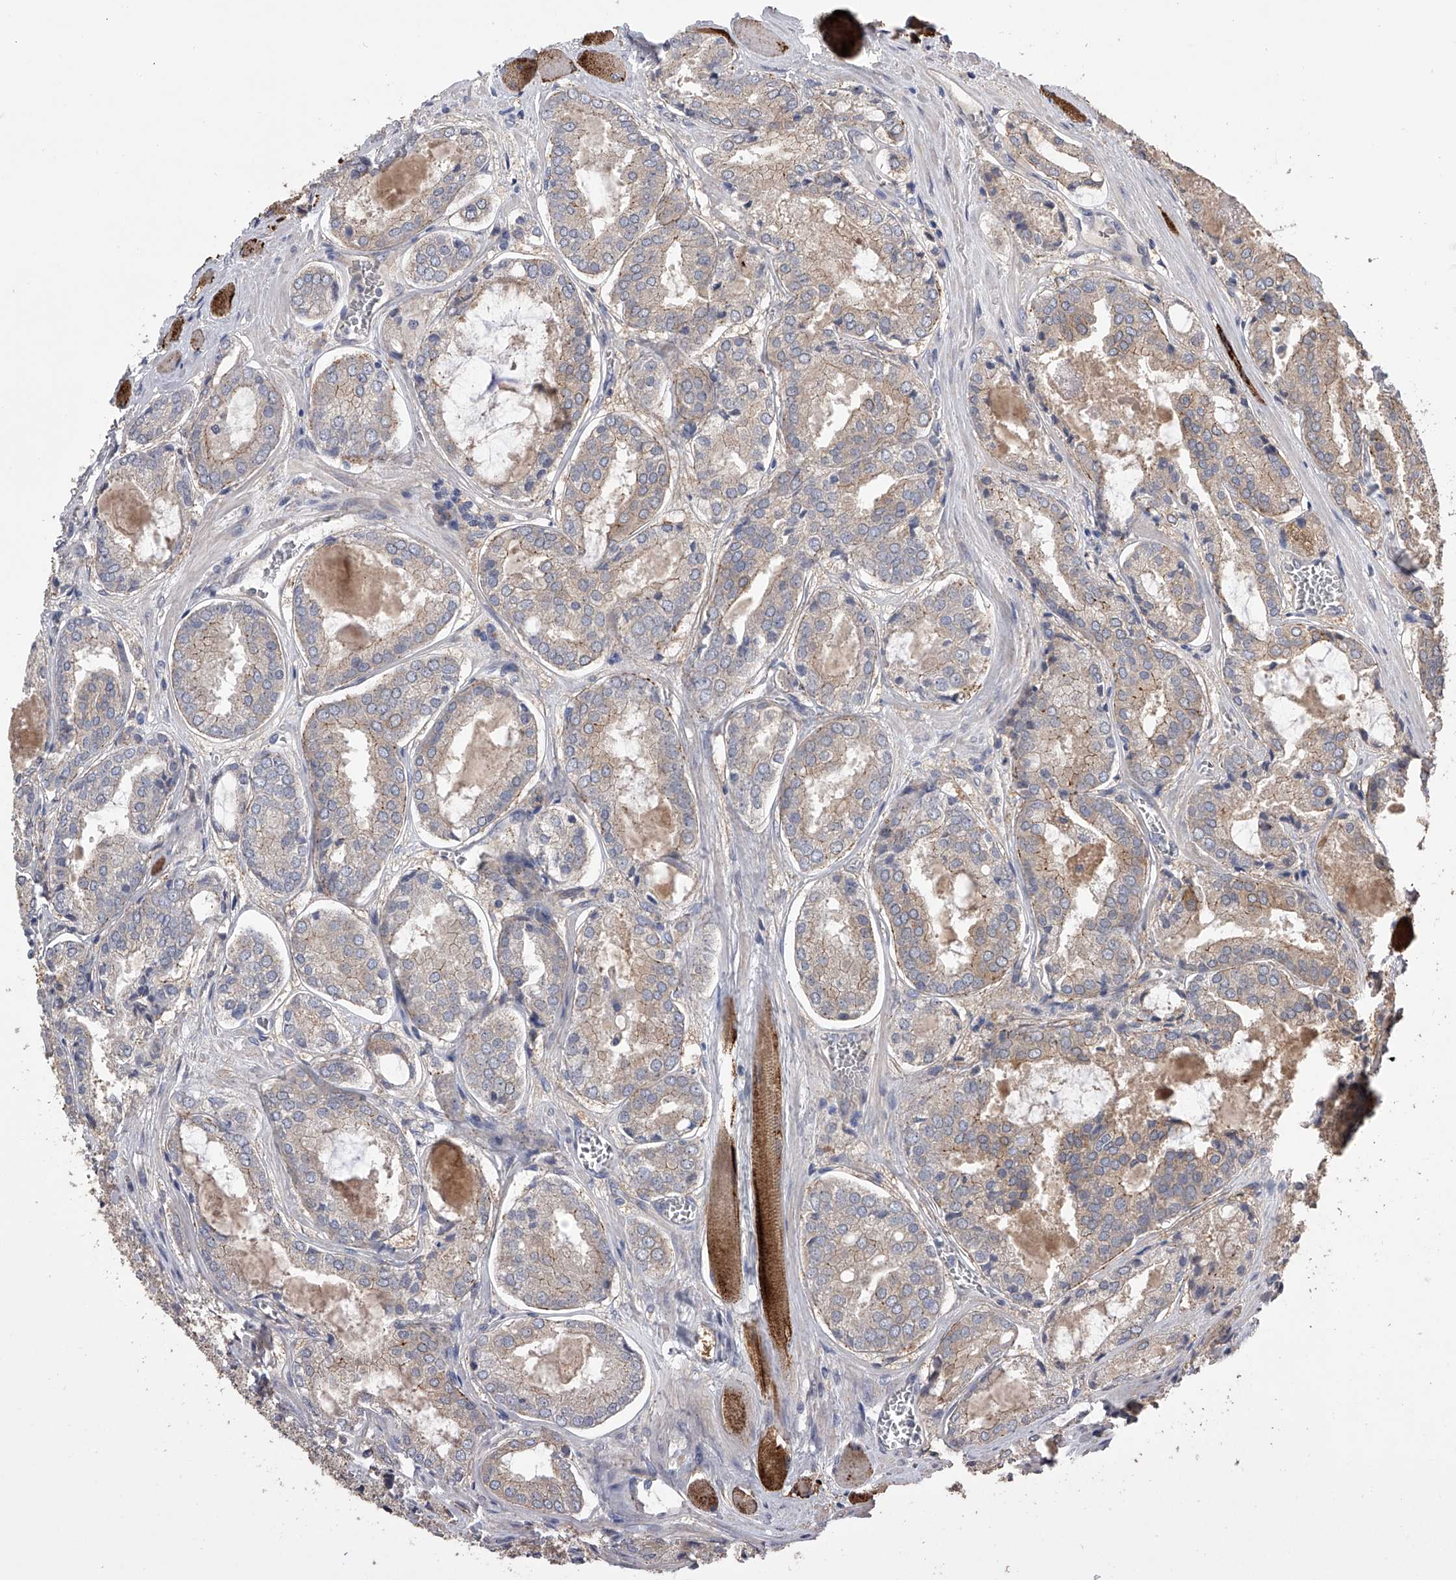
{"staining": {"intensity": "weak", "quantity": "25%-75%", "location": "cytoplasmic/membranous"}, "tissue": "prostate cancer", "cell_type": "Tumor cells", "image_type": "cancer", "snomed": [{"axis": "morphology", "description": "Adenocarcinoma, Low grade"}, {"axis": "topography", "description": "Prostate"}], "caption": "High-power microscopy captured an immunohistochemistry micrograph of prostate cancer (adenocarcinoma (low-grade)), revealing weak cytoplasmic/membranous staining in about 25%-75% of tumor cells. The protein is shown in brown color, while the nuclei are stained blue.", "gene": "ZNF343", "patient": {"sex": "male", "age": 67}}